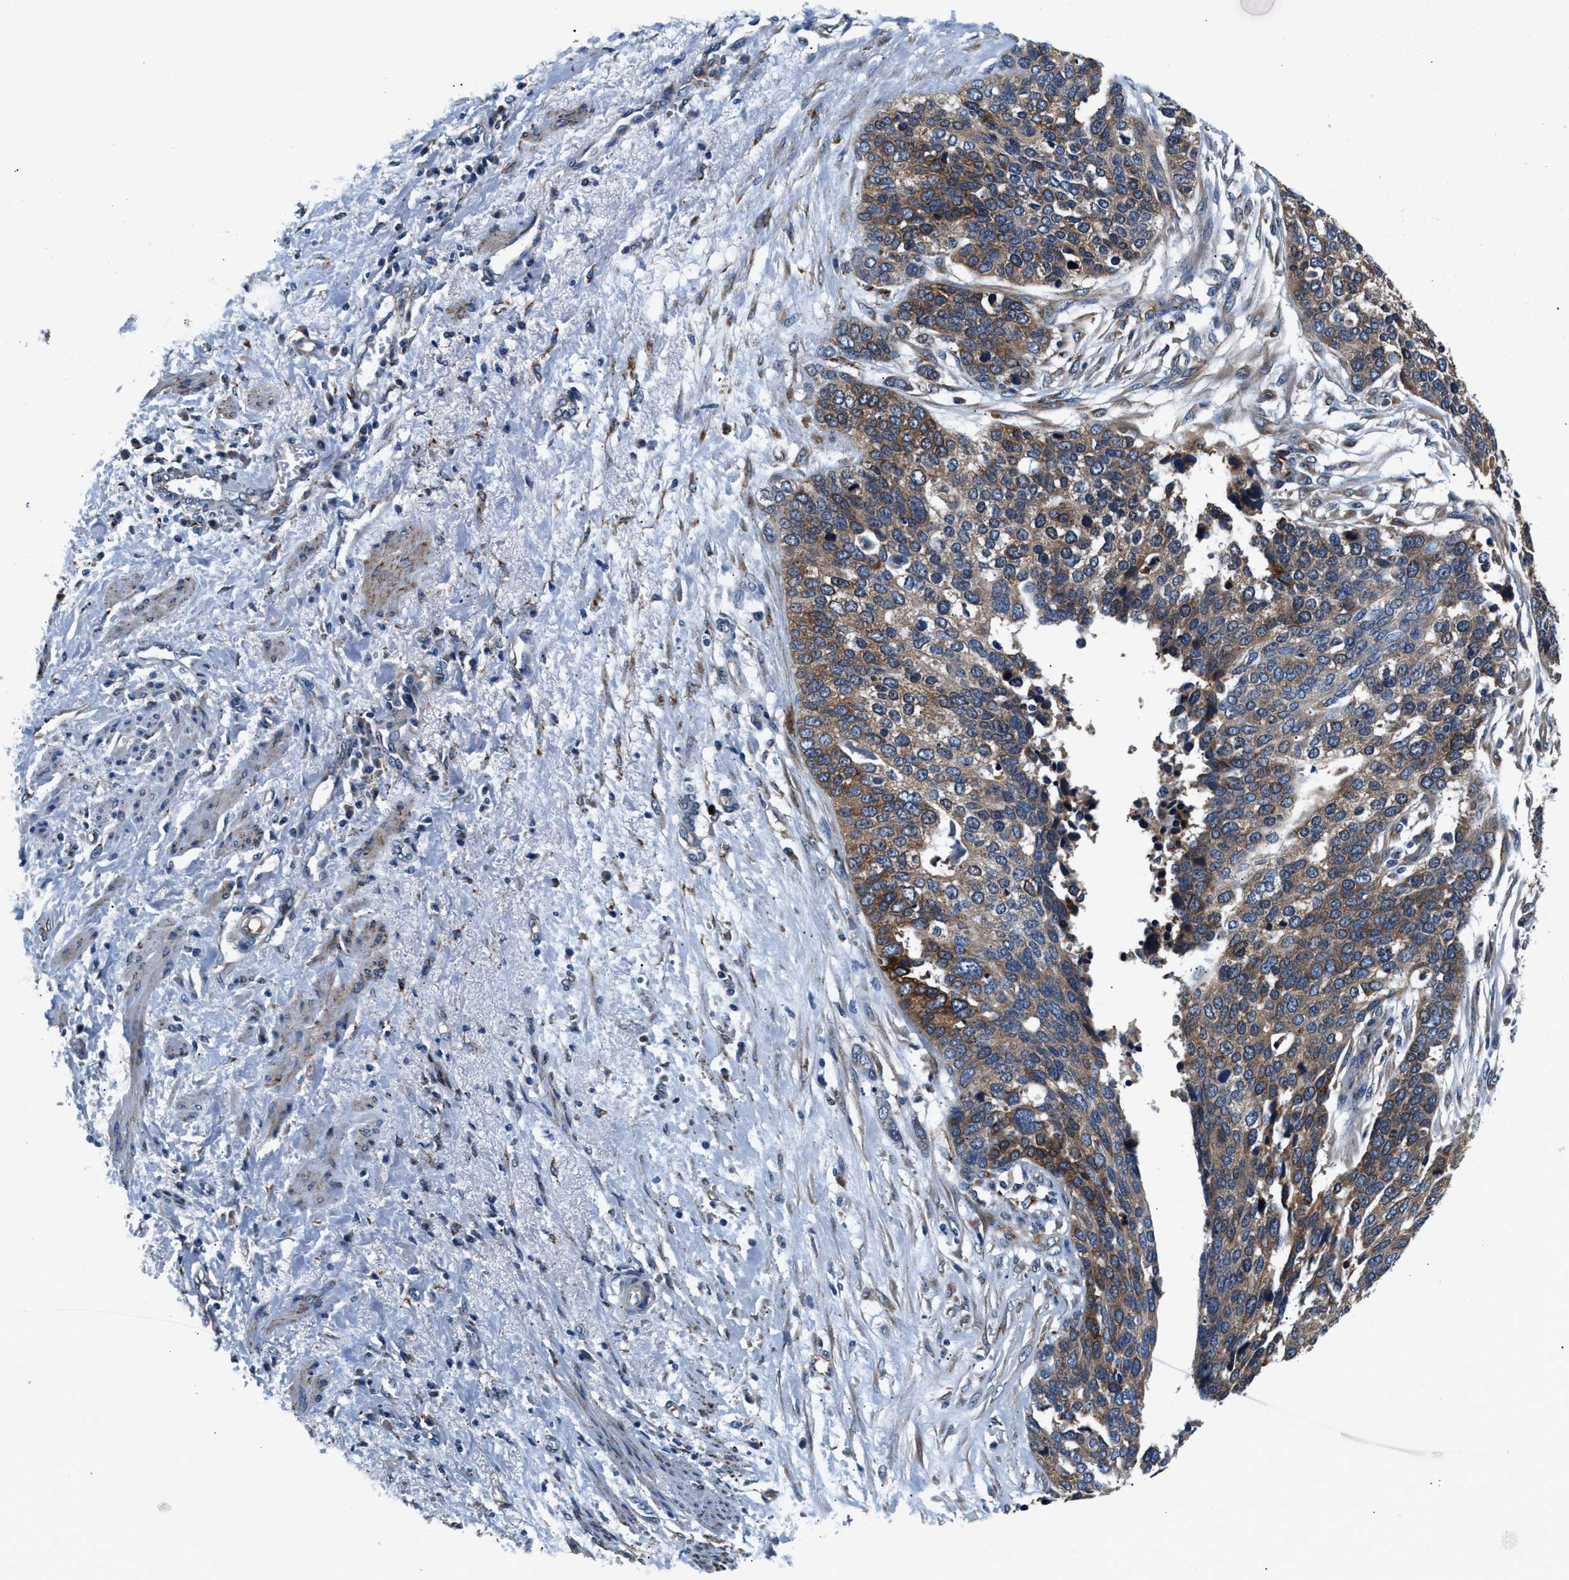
{"staining": {"intensity": "moderate", "quantity": ">75%", "location": "cytoplasmic/membranous"}, "tissue": "ovarian cancer", "cell_type": "Tumor cells", "image_type": "cancer", "snomed": [{"axis": "morphology", "description": "Cystadenocarcinoma, serous, NOS"}, {"axis": "topography", "description": "Ovary"}], "caption": "This is a histology image of immunohistochemistry (IHC) staining of ovarian cancer, which shows moderate expression in the cytoplasmic/membranous of tumor cells.", "gene": "PRTFDC1", "patient": {"sex": "female", "age": 44}}